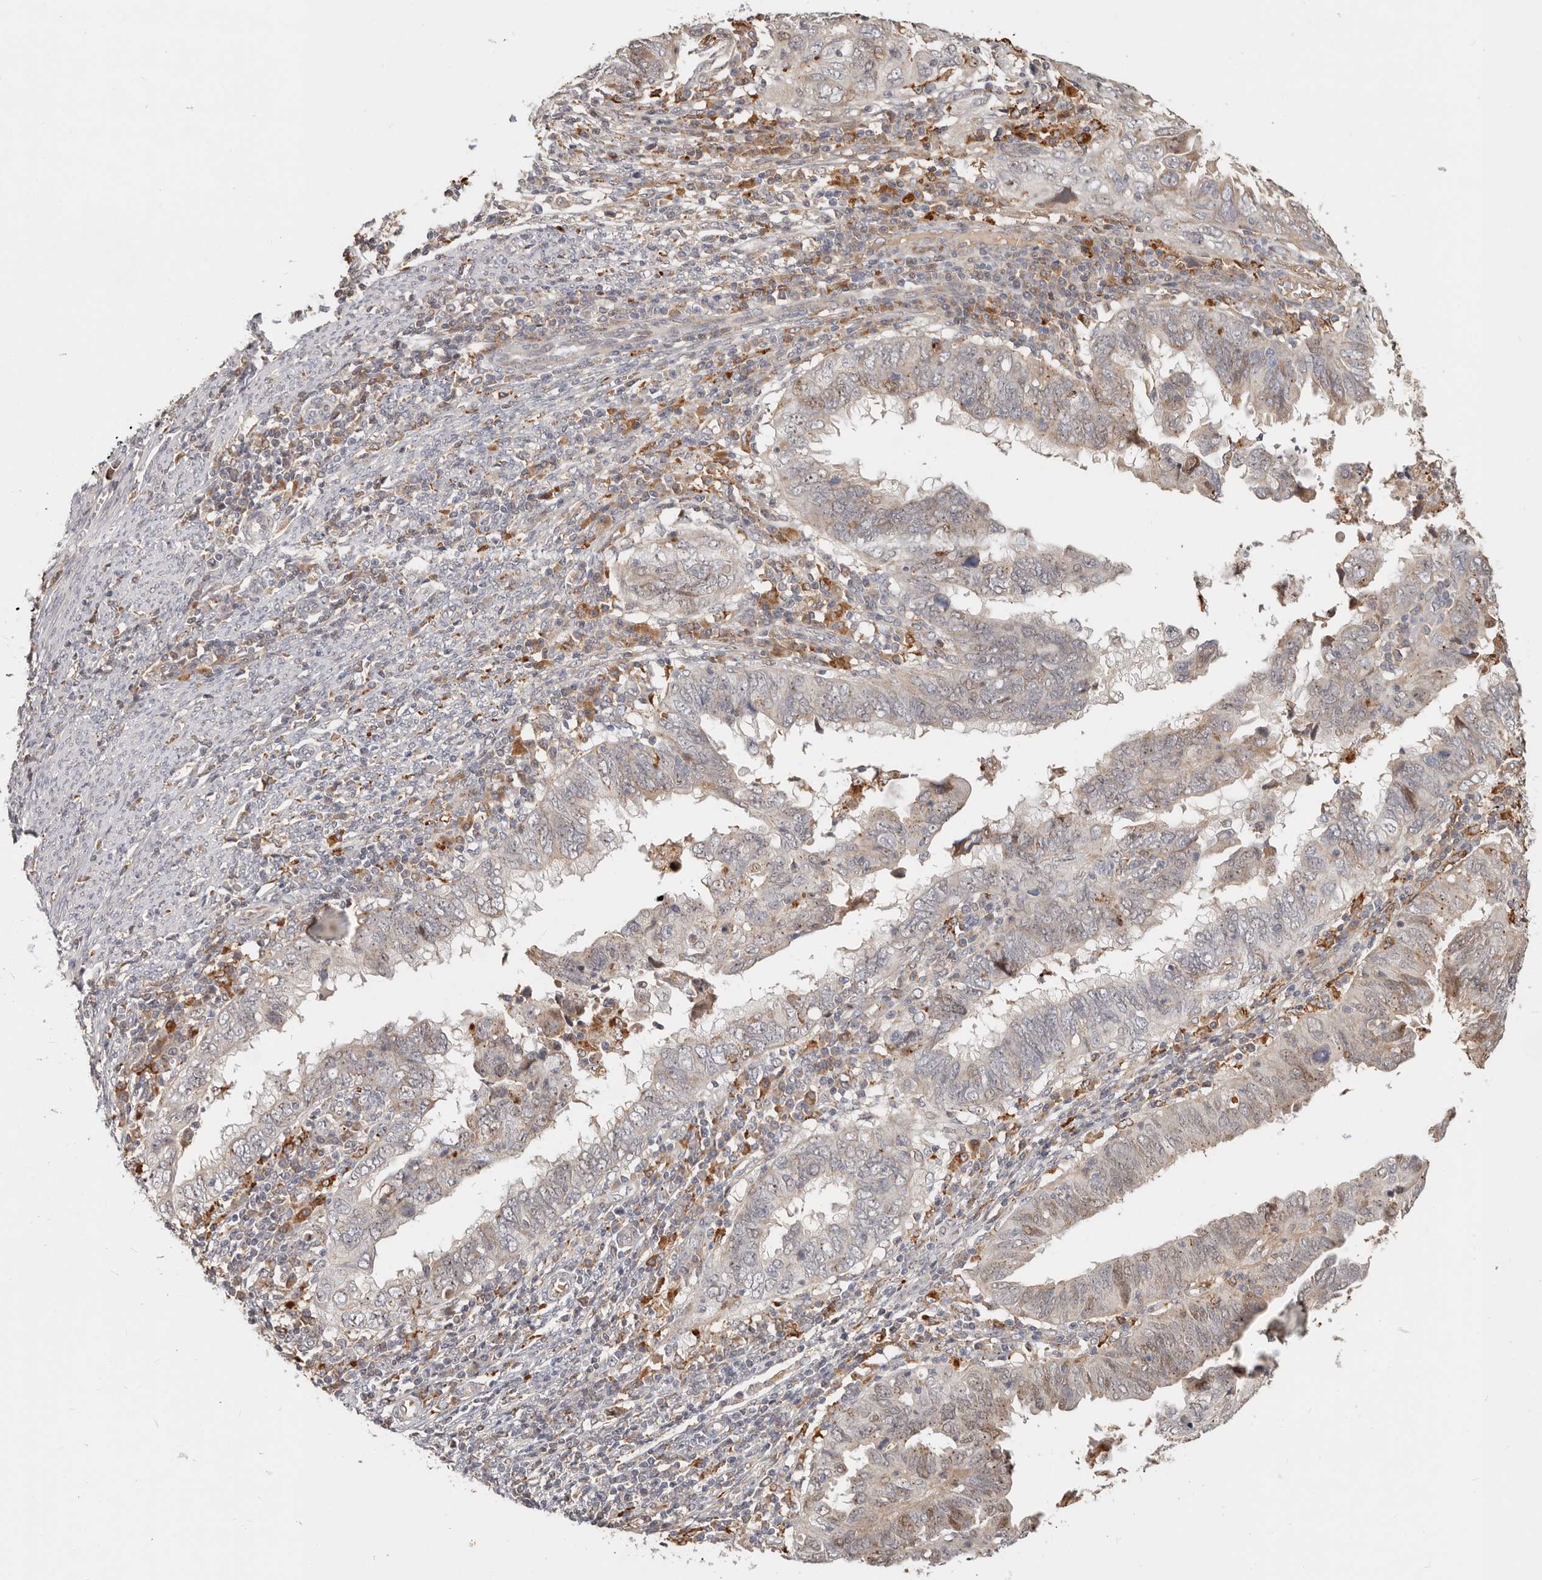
{"staining": {"intensity": "weak", "quantity": "25%-75%", "location": "cytoplasmic/membranous,nuclear"}, "tissue": "endometrial cancer", "cell_type": "Tumor cells", "image_type": "cancer", "snomed": [{"axis": "morphology", "description": "Adenocarcinoma, NOS"}, {"axis": "topography", "description": "Uterus"}], "caption": "This is a photomicrograph of immunohistochemistry (IHC) staining of adenocarcinoma (endometrial), which shows weak positivity in the cytoplasmic/membranous and nuclear of tumor cells.", "gene": "ZRANB1", "patient": {"sex": "female", "age": 77}}